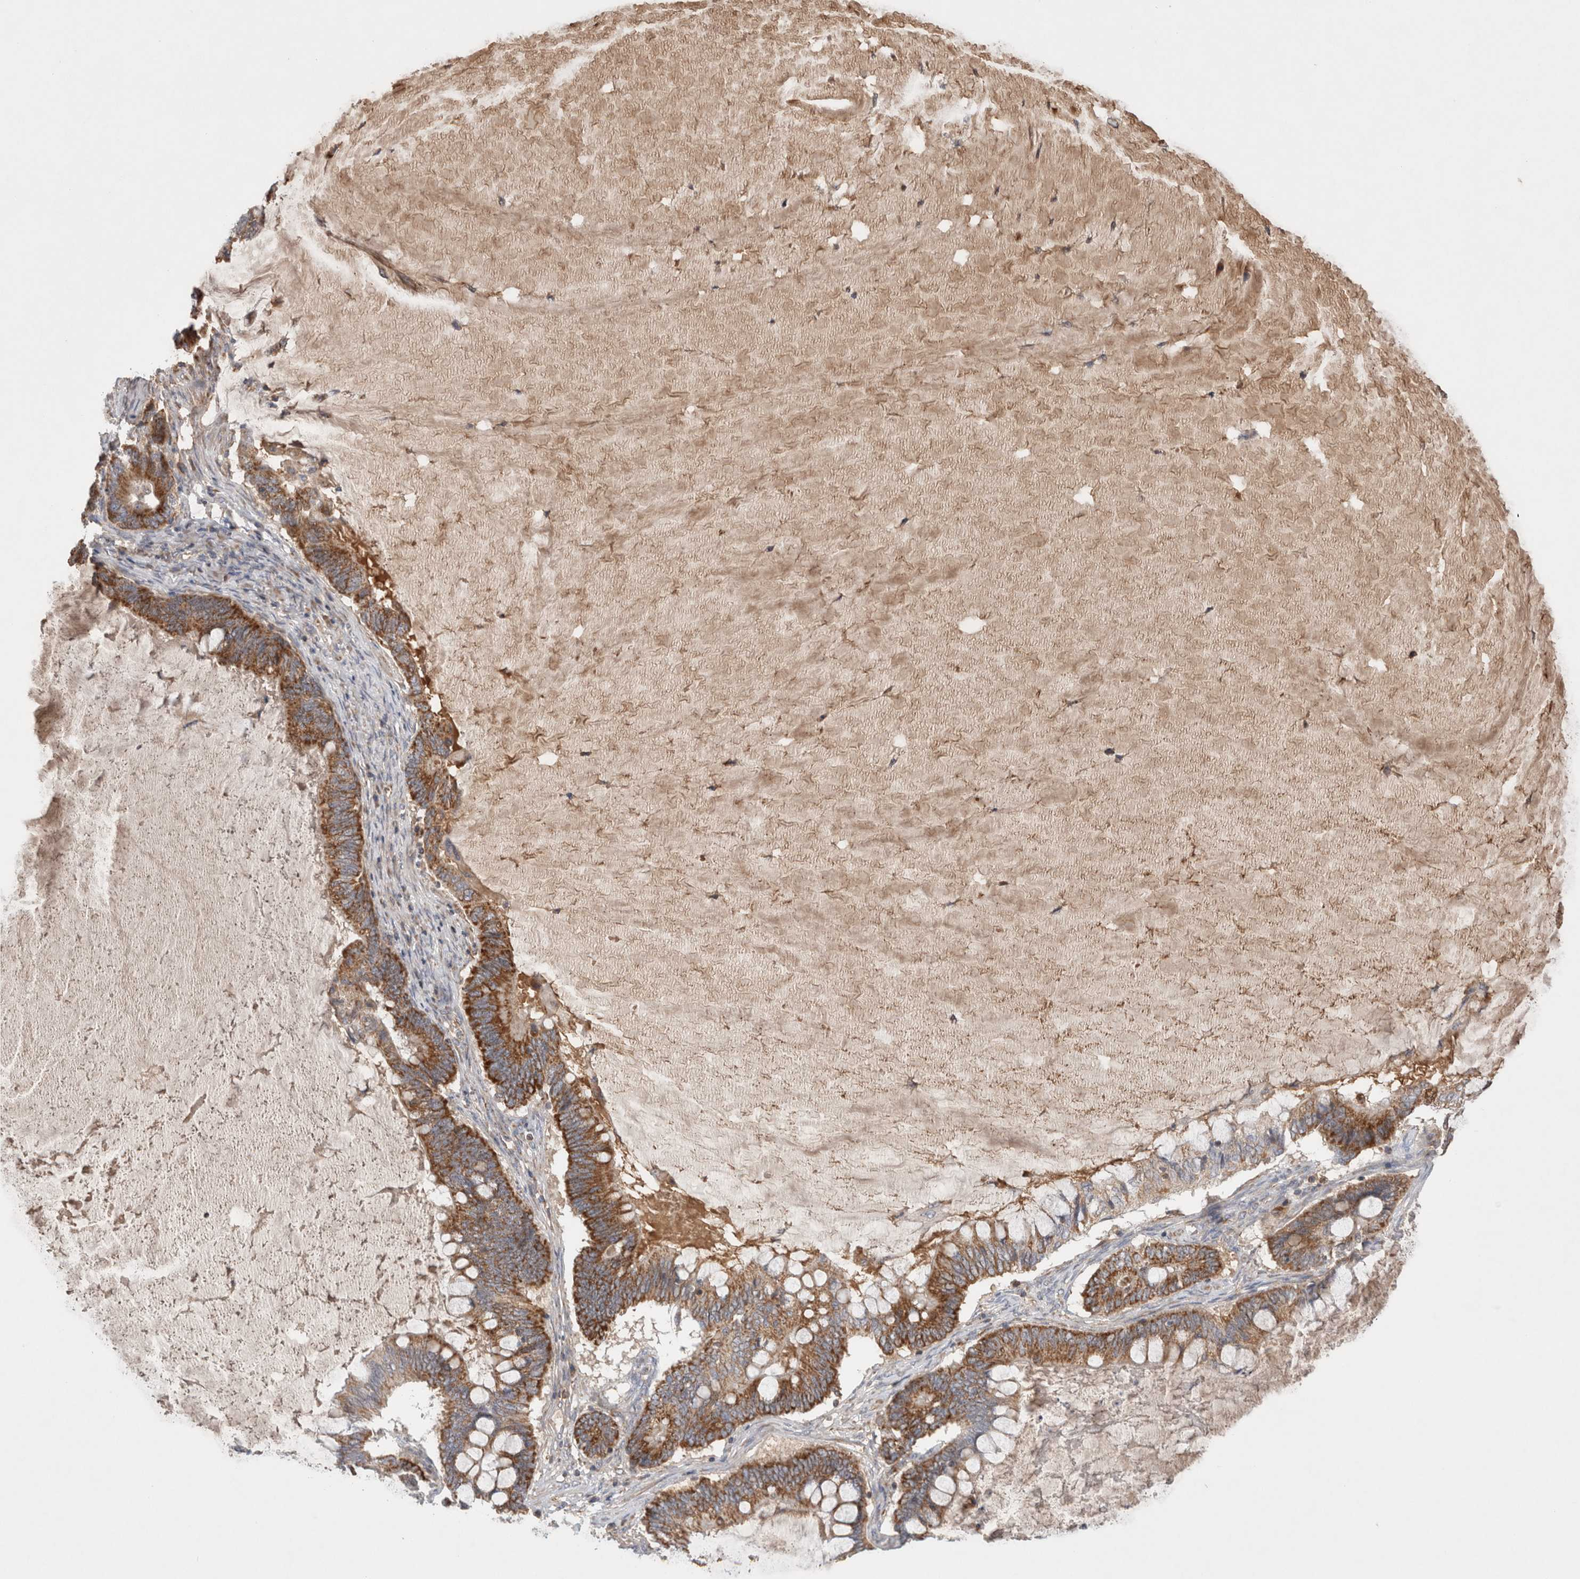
{"staining": {"intensity": "strong", "quantity": ">75%", "location": "cytoplasmic/membranous"}, "tissue": "ovarian cancer", "cell_type": "Tumor cells", "image_type": "cancer", "snomed": [{"axis": "morphology", "description": "Cystadenocarcinoma, mucinous, NOS"}, {"axis": "topography", "description": "Ovary"}], "caption": "Protein expression by immunohistochemistry exhibits strong cytoplasmic/membranous staining in approximately >75% of tumor cells in ovarian cancer (mucinous cystadenocarcinoma).", "gene": "MRPS28", "patient": {"sex": "female", "age": 61}}